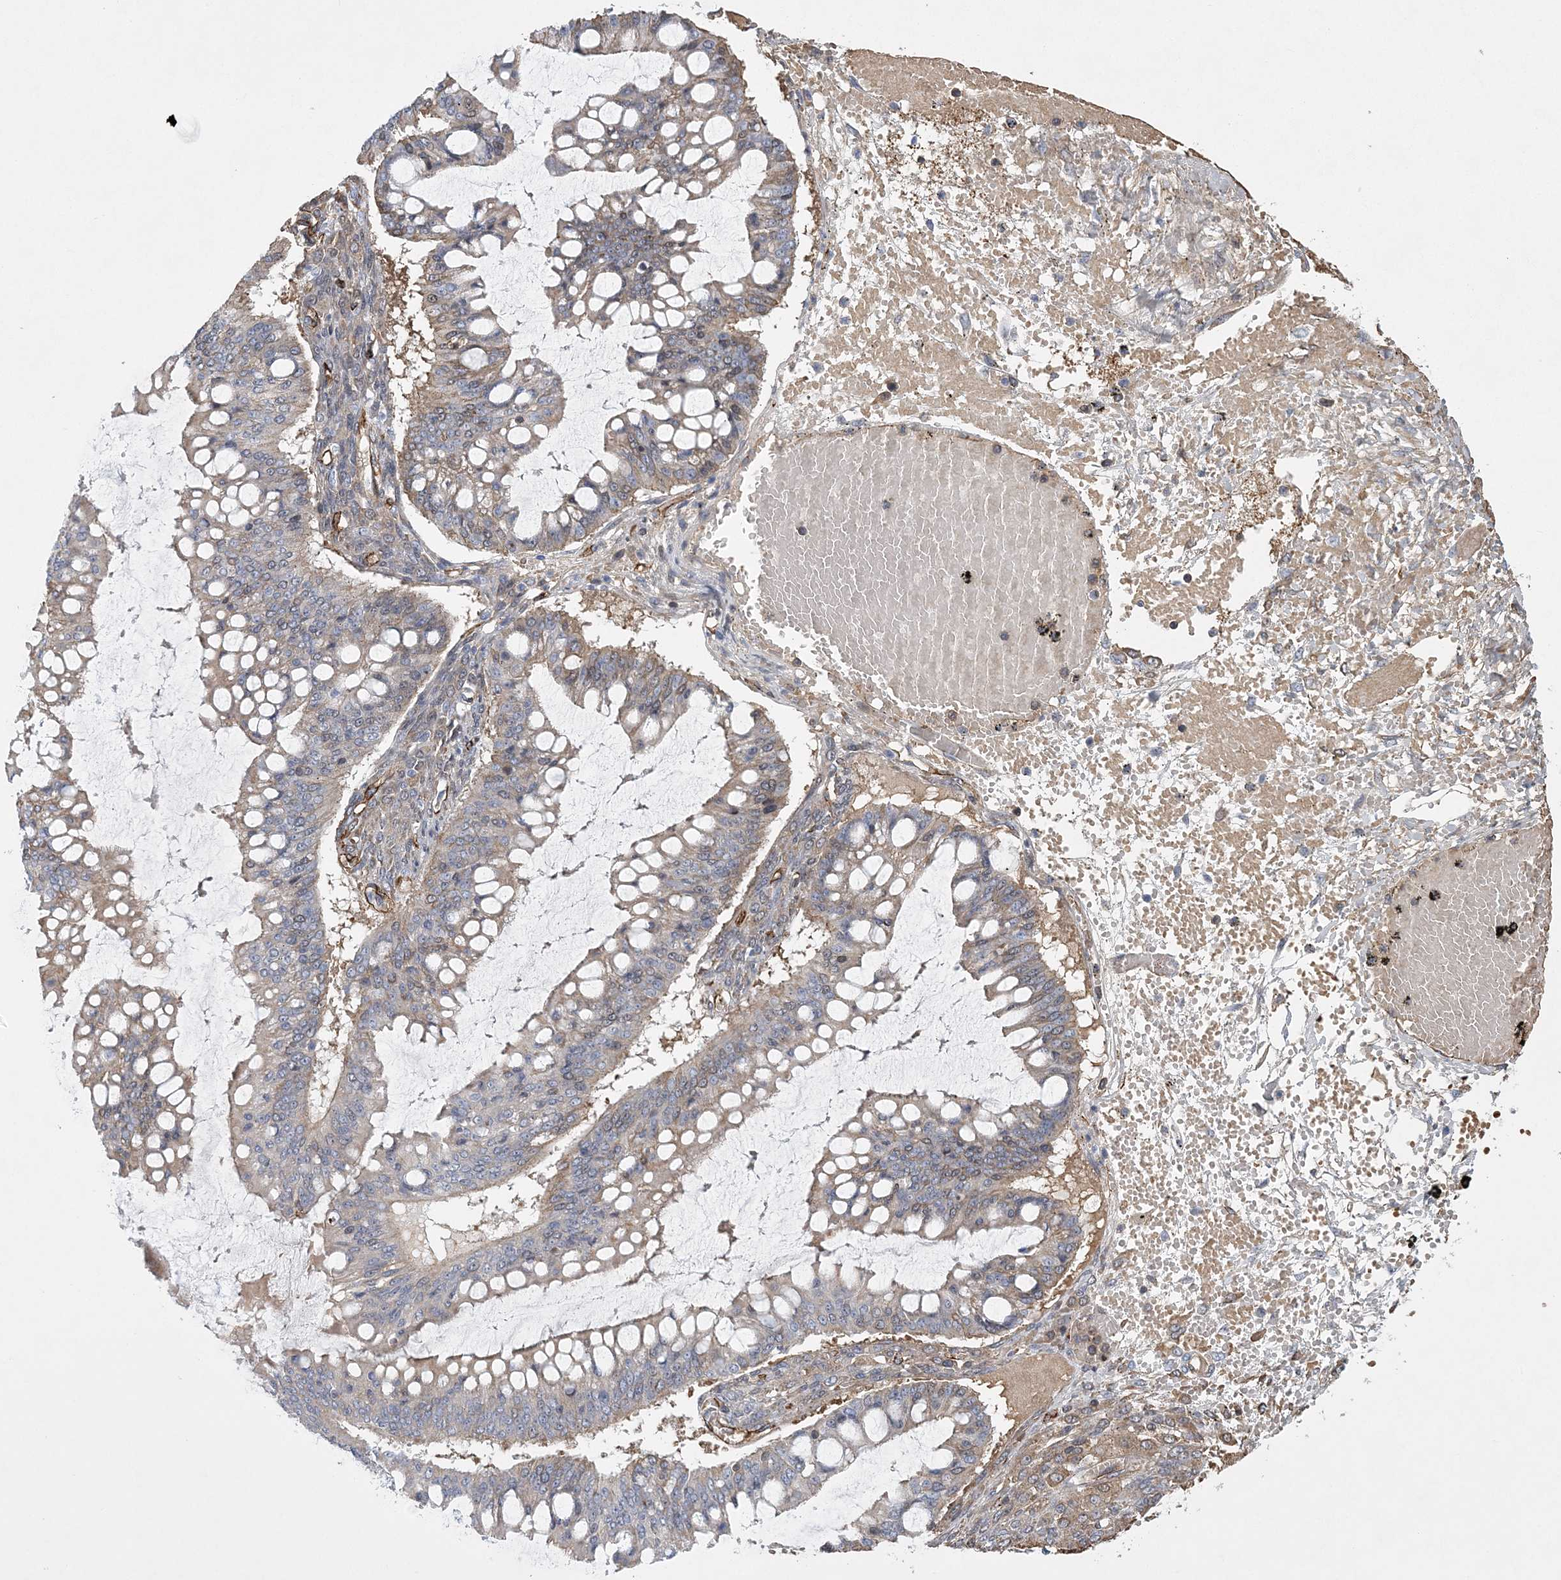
{"staining": {"intensity": "weak", "quantity": "<25%", "location": "cytoplasmic/membranous"}, "tissue": "ovarian cancer", "cell_type": "Tumor cells", "image_type": "cancer", "snomed": [{"axis": "morphology", "description": "Cystadenocarcinoma, mucinous, NOS"}, {"axis": "topography", "description": "Ovary"}], "caption": "The image displays no significant positivity in tumor cells of ovarian cancer (mucinous cystadenocarcinoma).", "gene": "CALN1", "patient": {"sex": "female", "age": 73}}